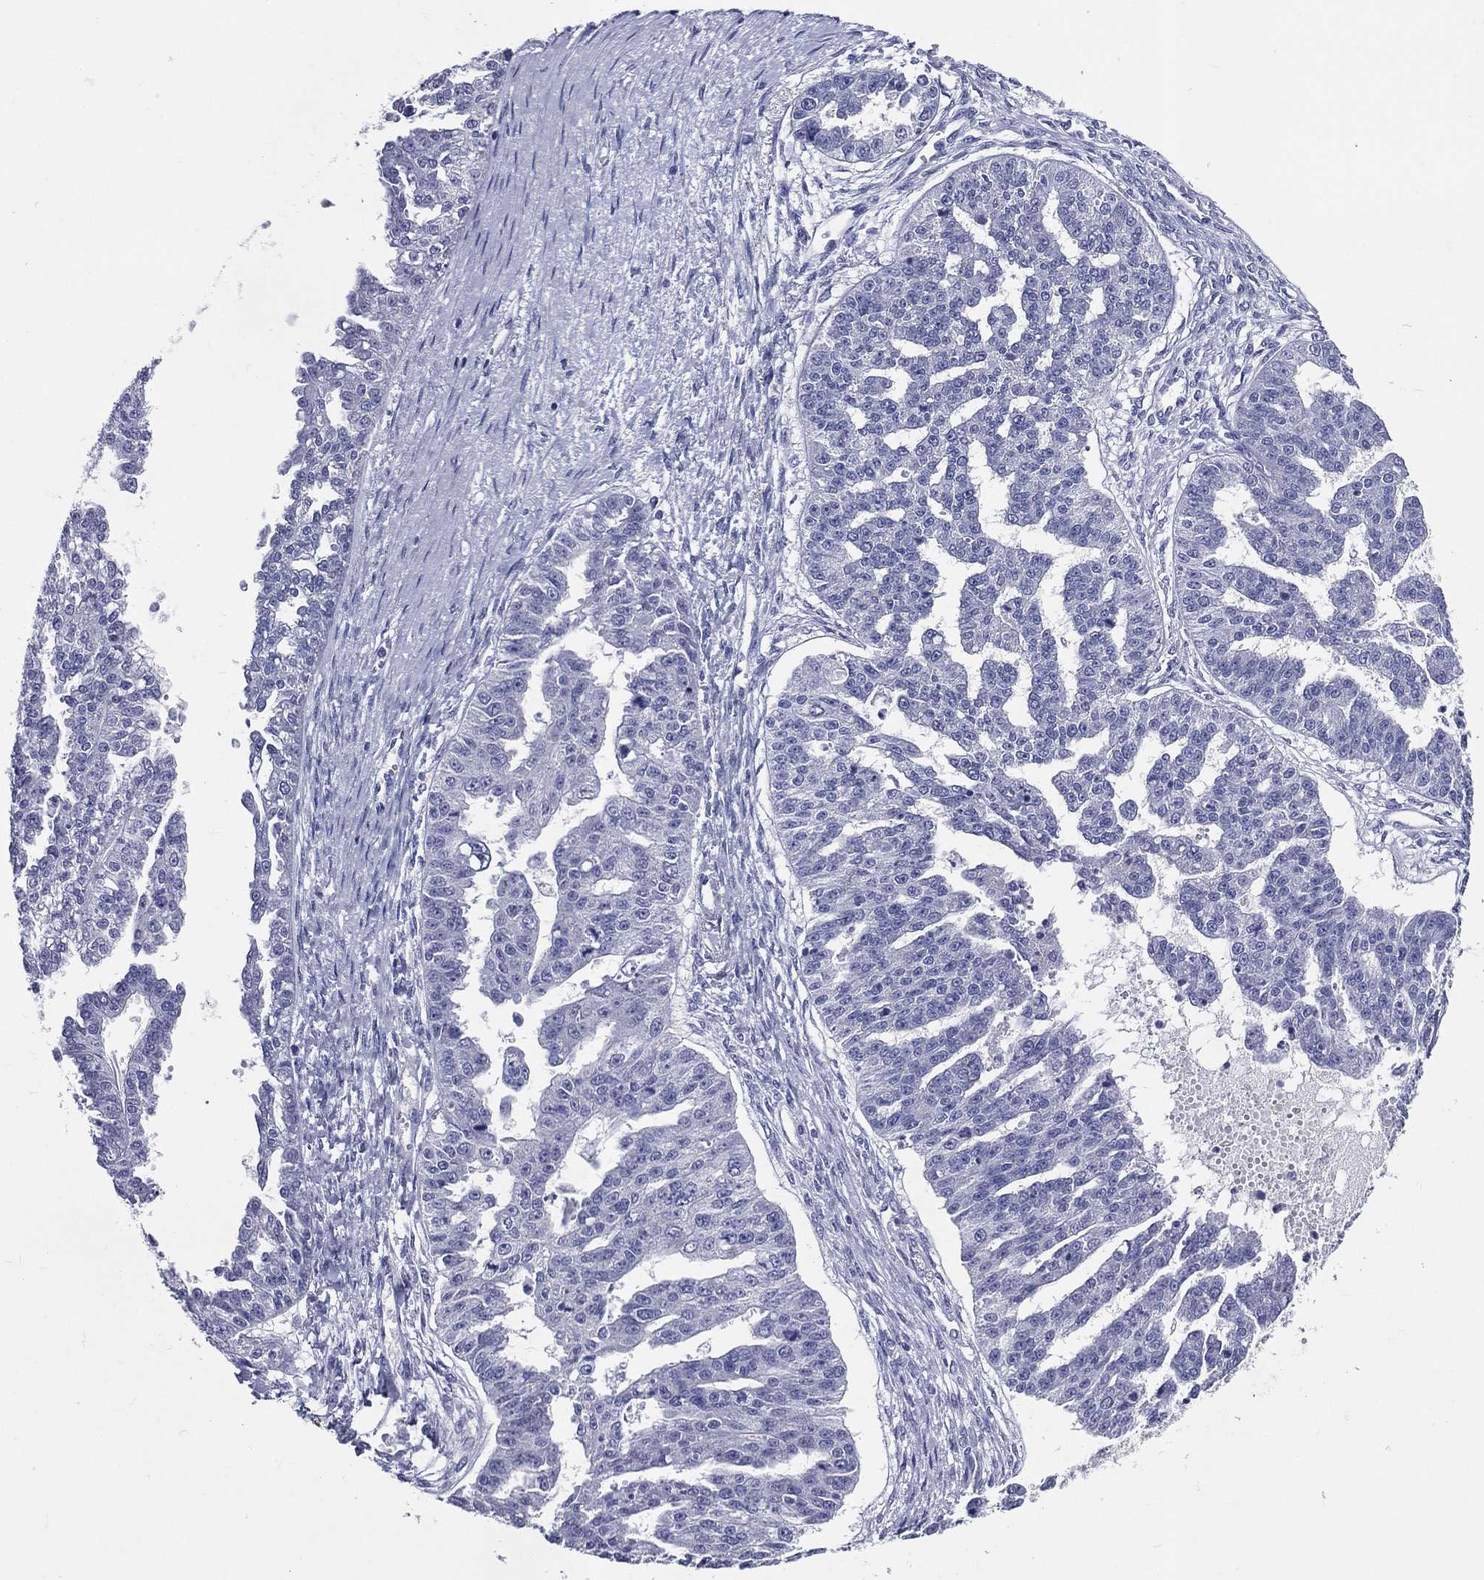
{"staining": {"intensity": "negative", "quantity": "none", "location": "none"}, "tissue": "ovarian cancer", "cell_type": "Tumor cells", "image_type": "cancer", "snomed": [{"axis": "morphology", "description": "Cystadenocarcinoma, serous, NOS"}, {"axis": "topography", "description": "Ovary"}], "caption": "High power microscopy micrograph of an IHC image of ovarian cancer, revealing no significant expression in tumor cells.", "gene": "ACE2", "patient": {"sex": "female", "age": 58}}